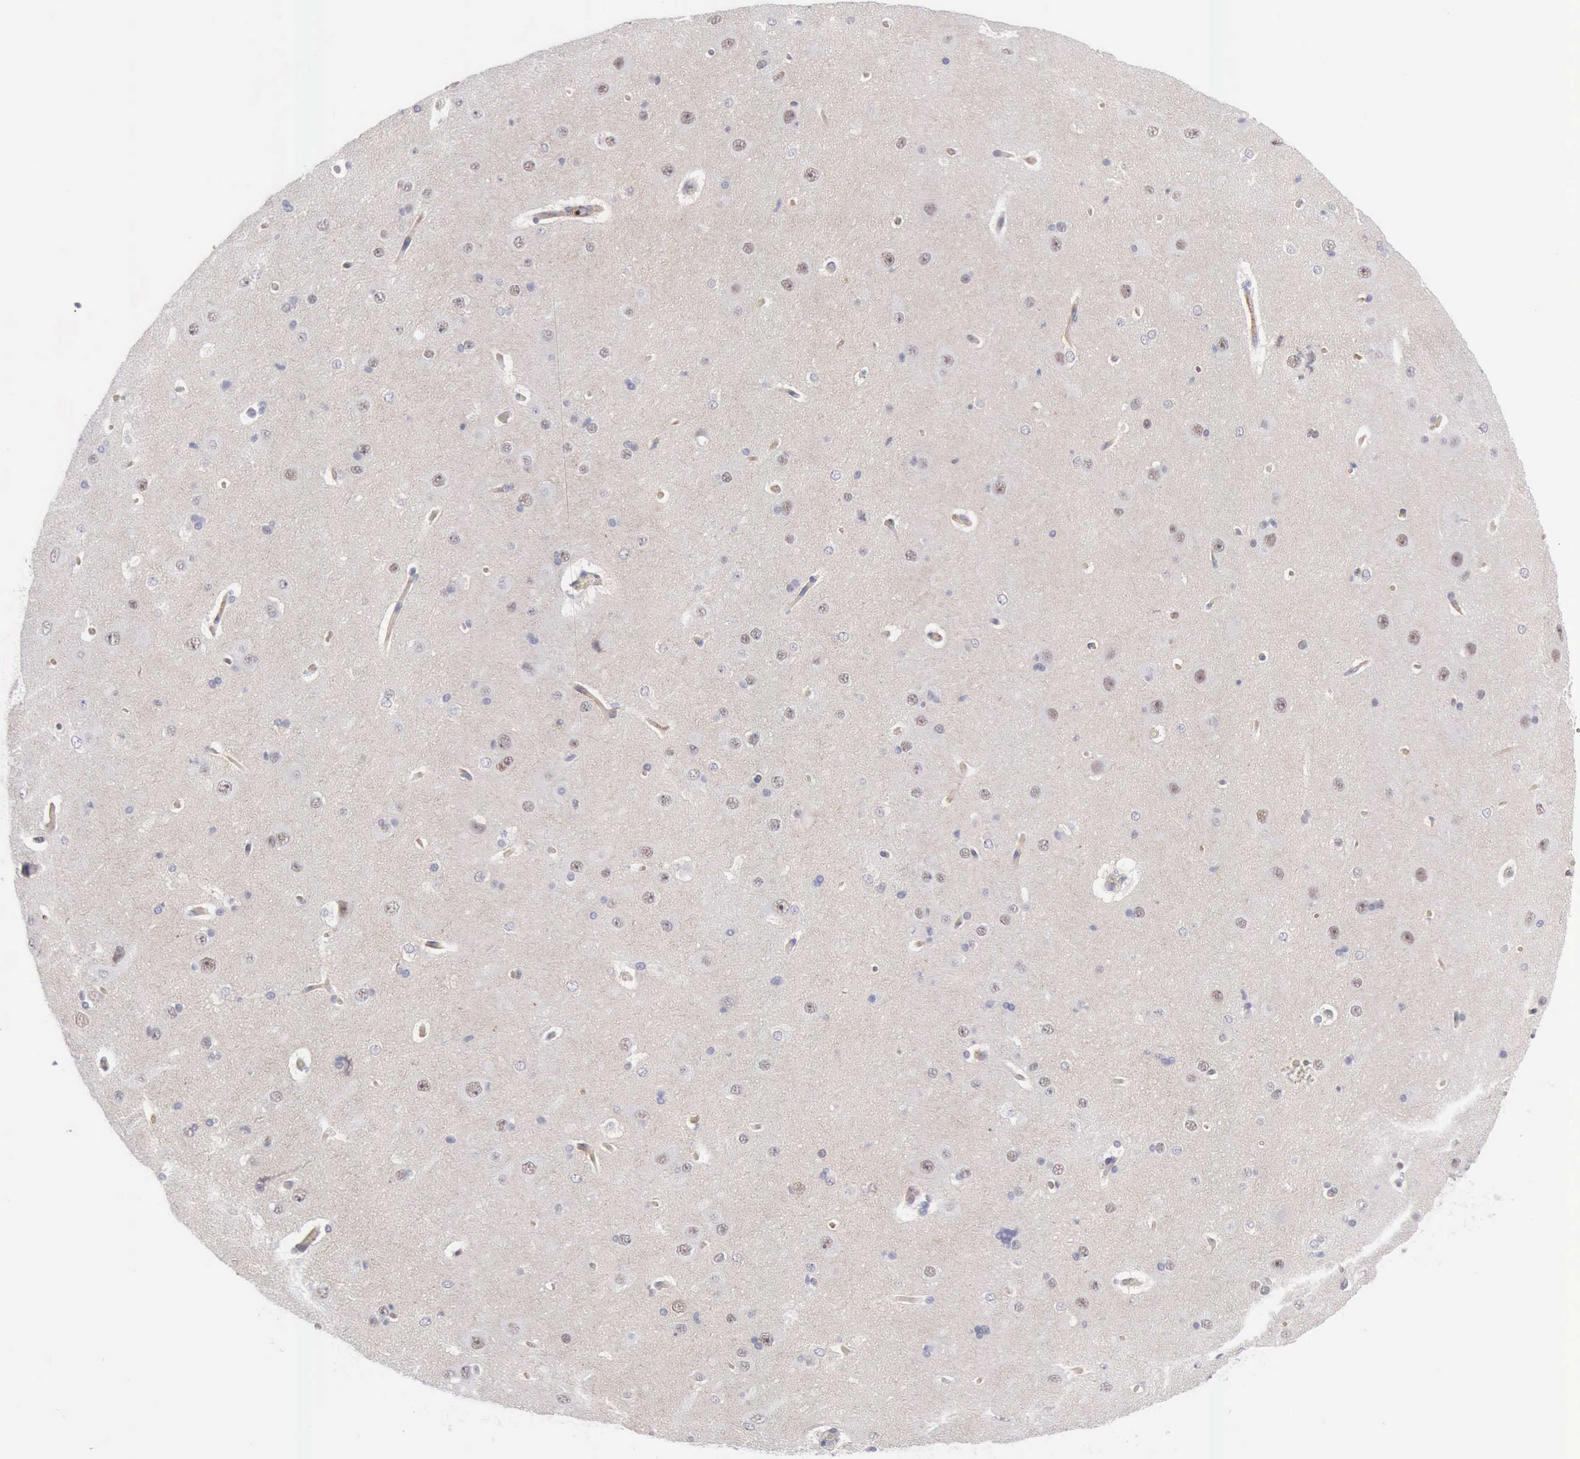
{"staining": {"intensity": "moderate", "quantity": "25%-75%", "location": "cytoplasmic/membranous"}, "tissue": "cerebral cortex", "cell_type": "Endothelial cells", "image_type": "normal", "snomed": [{"axis": "morphology", "description": "Normal tissue, NOS"}, {"axis": "topography", "description": "Cerebral cortex"}], "caption": "An IHC micrograph of unremarkable tissue is shown. Protein staining in brown shows moderate cytoplasmic/membranous positivity in cerebral cortex within endothelial cells. The protein is shown in brown color, while the nuclei are stained blue.", "gene": "TFRC", "patient": {"sex": "female", "age": 45}}